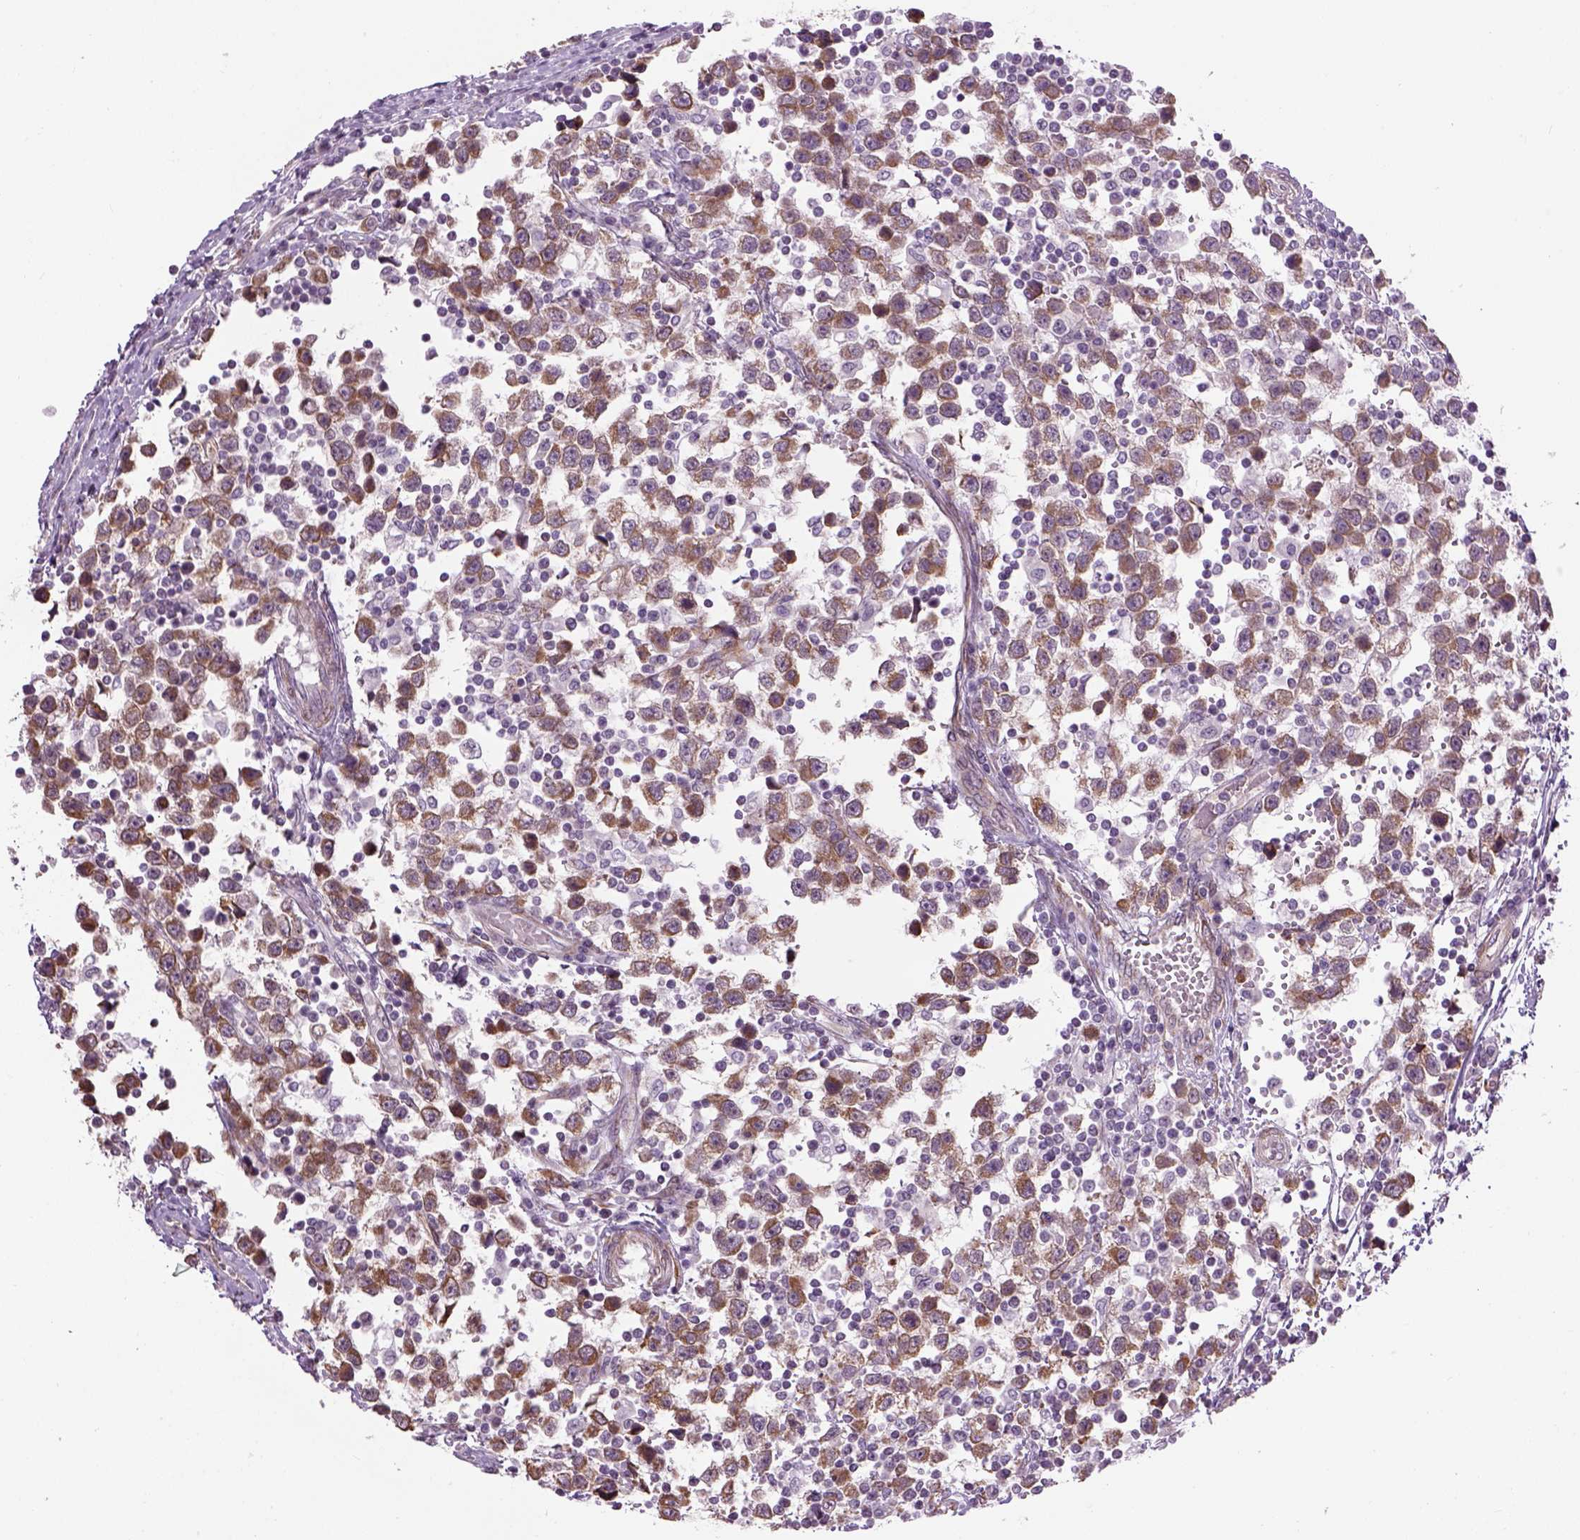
{"staining": {"intensity": "moderate", "quantity": ">75%", "location": "cytoplasmic/membranous"}, "tissue": "testis cancer", "cell_type": "Tumor cells", "image_type": "cancer", "snomed": [{"axis": "morphology", "description": "Seminoma, NOS"}, {"axis": "topography", "description": "Testis"}], "caption": "A histopathology image of human testis seminoma stained for a protein reveals moderate cytoplasmic/membranous brown staining in tumor cells.", "gene": "XK", "patient": {"sex": "male", "age": 34}}